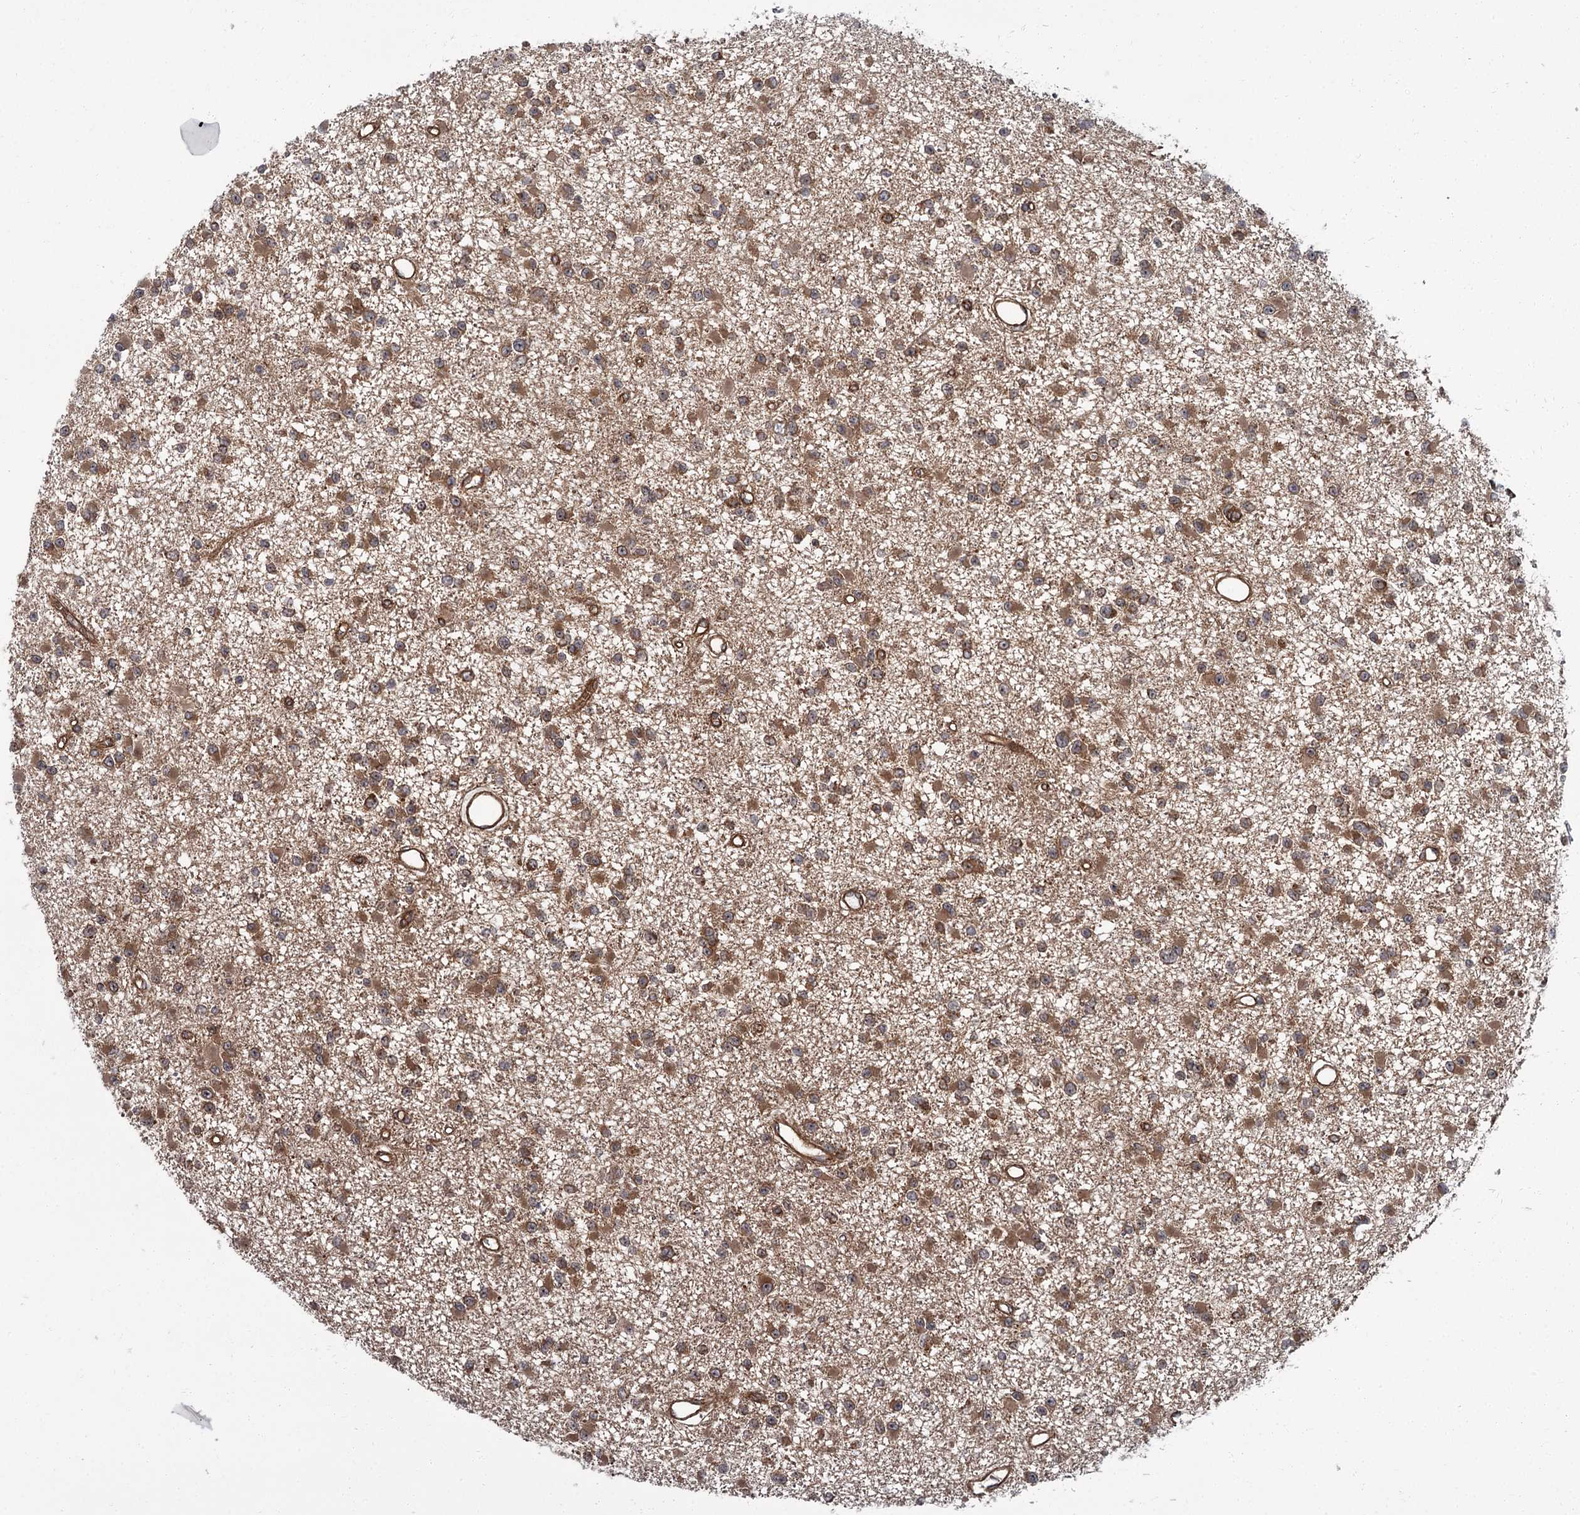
{"staining": {"intensity": "moderate", "quantity": ">75%", "location": "cytoplasmic/membranous"}, "tissue": "glioma", "cell_type": "Tumor cells", "image_type": "cancer", "snomed": [{"axis": "morphology", "description": "Glioma, malignant, Low grade"}, {"axis": "topography", "description": "Brain"}], "caption": "Human malignant low-grade glioma stained for a protein (brown) exhibits moderate cytoplasmic/membranous positive expression in about >75% of tumor cells.", "gene": "THAP9", "patient": {"sex": "female", "age": 22}}